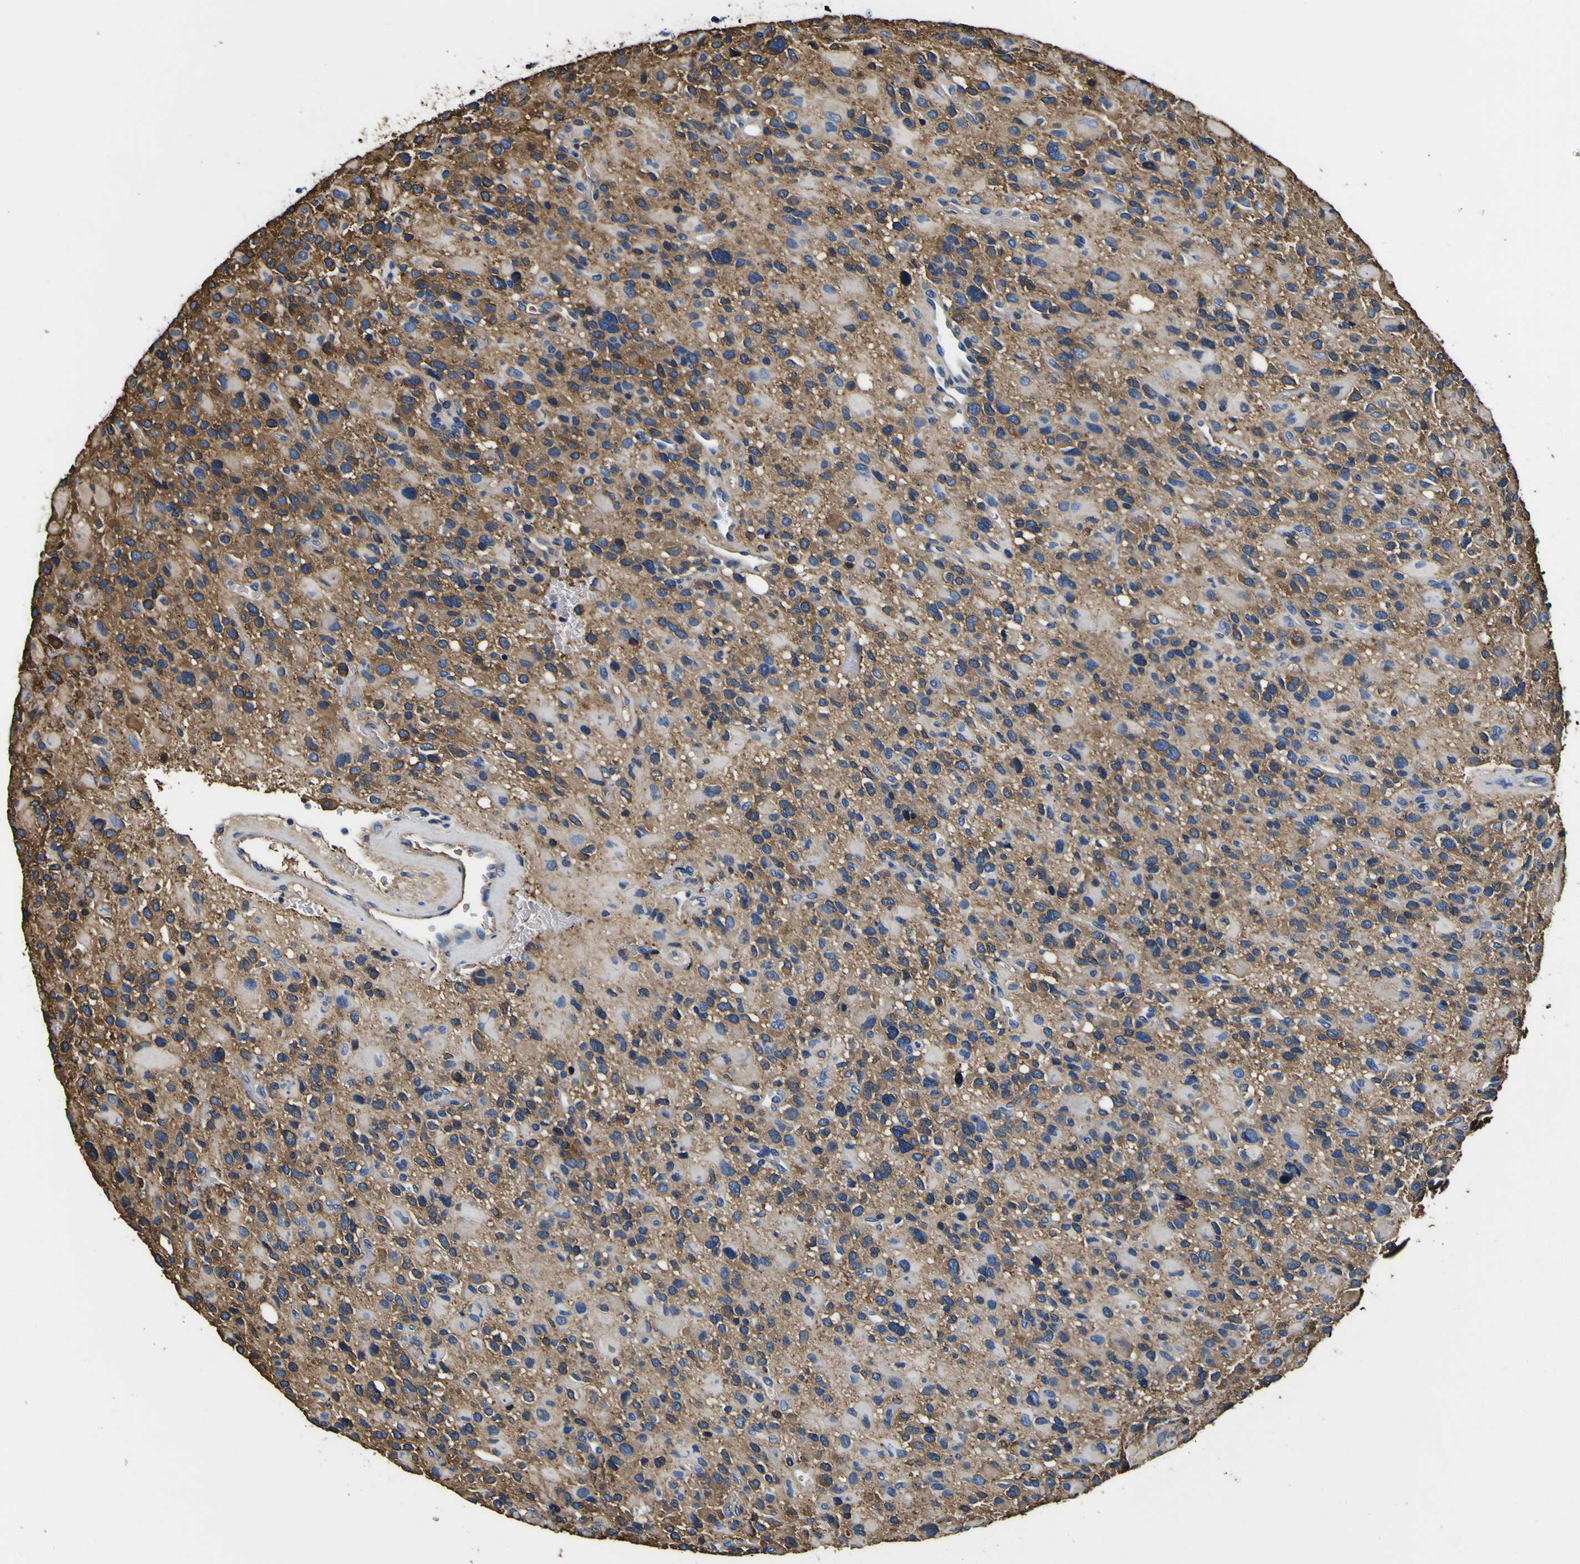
{"staining": {"intensity": "moderate", "quantity": ">75%", "location": "cytoplasmic/membranous"}, "tissue": "glioma", "cell_type": "Tumor cells", "image_type": "cancer", "snomed": [{"axis": "morphology", "description": "Glioma, malignant, High grade"}, {"axis": "topography", "description": "Brain"}], "caption": "Tumor cells show moderate cytoplasmic/membranous staining in approximately >75% of cells in glioma.", "gene": "TUBA1B", "patient": {"sex": "male", "age": 48}}